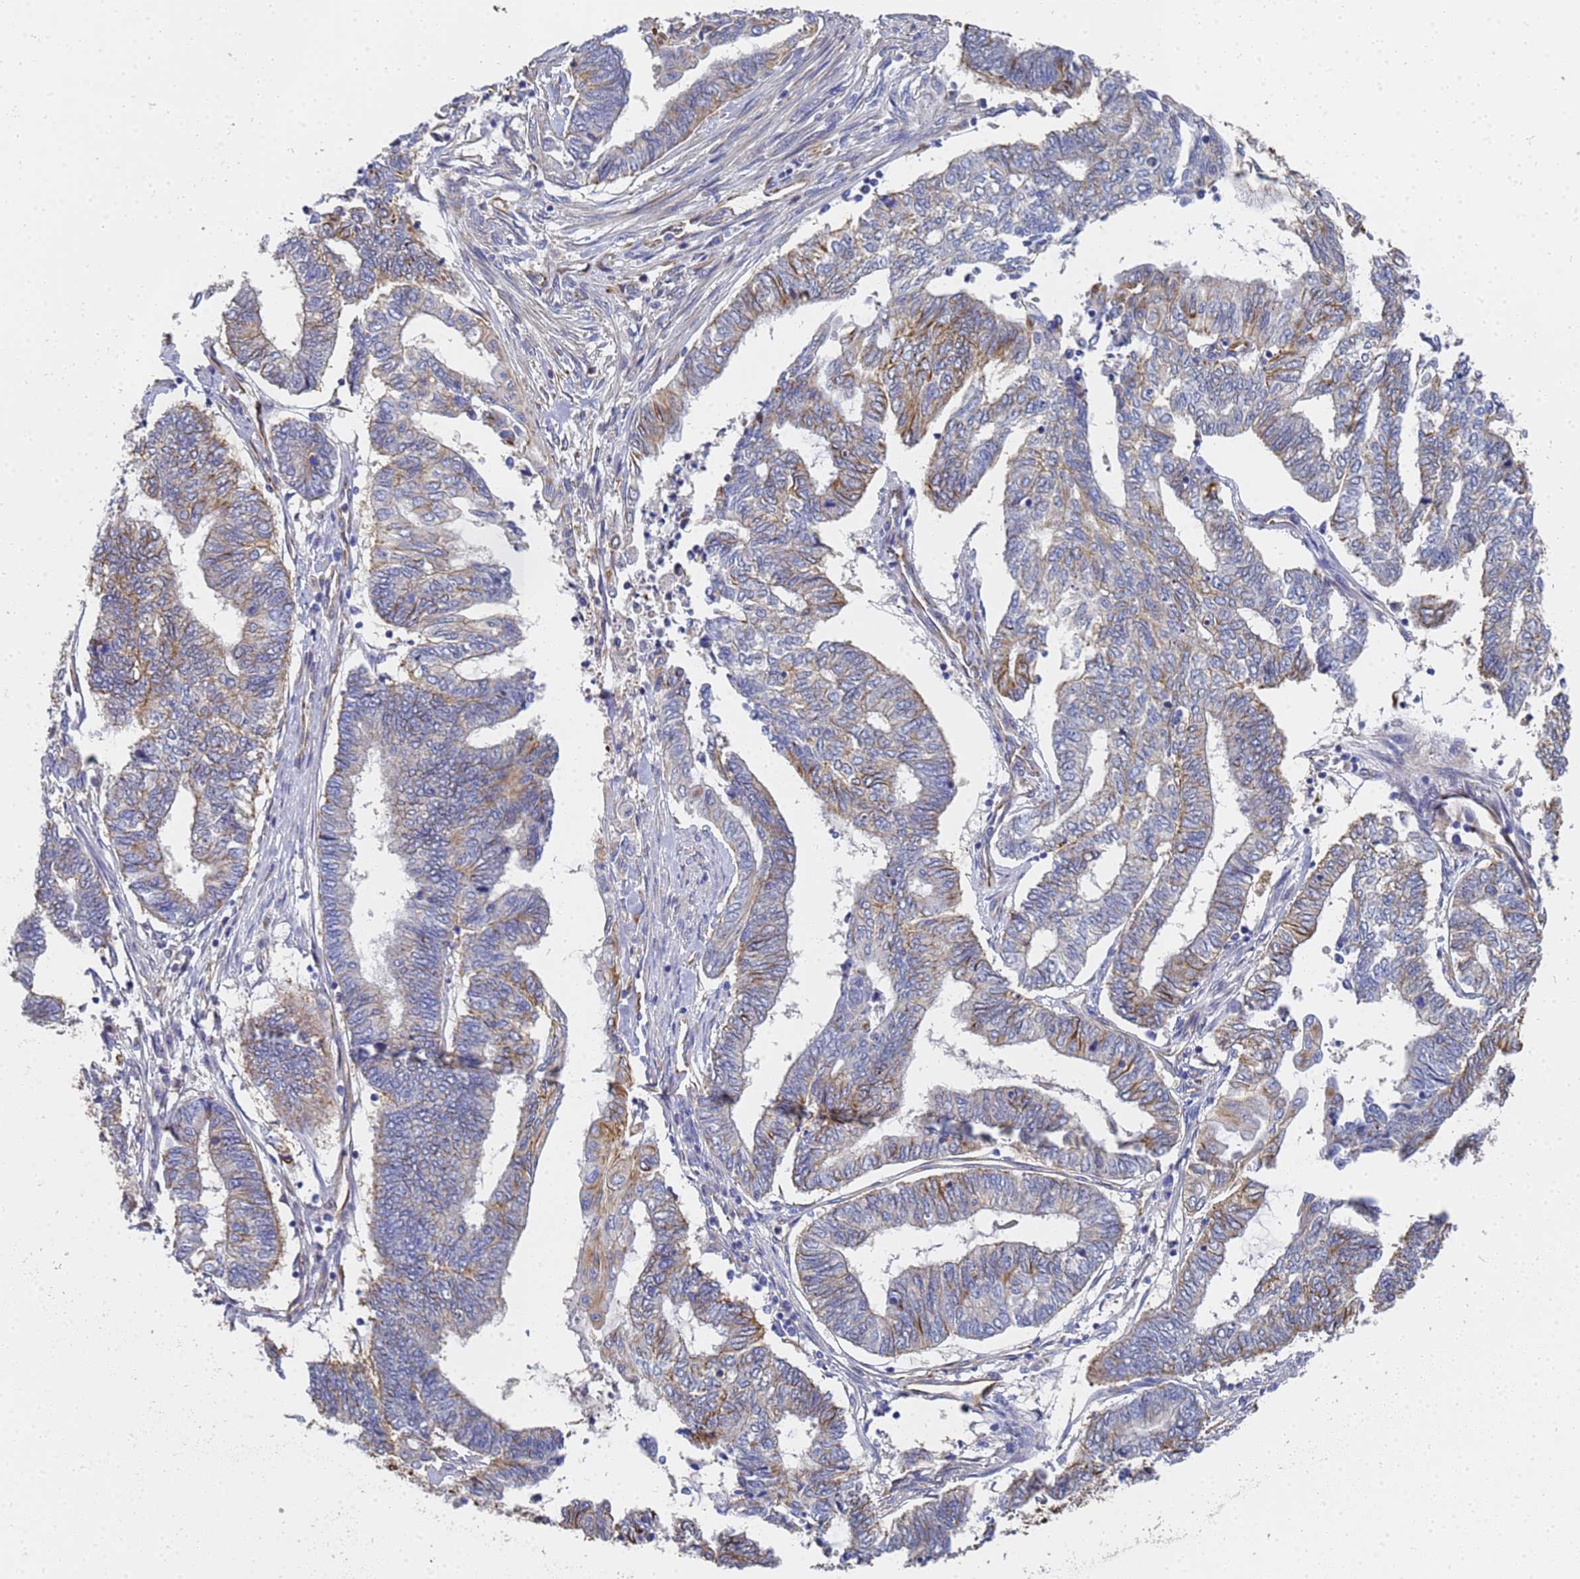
{"staining": {"intensity": "moderate", "quantity": "<25%", "location": "cytoplasmic/membranous"}, "tissue": "endometrial cancer", "cell_type": "Tumor cells", "image_type": "cancer", "snomed": [{"axis": "morphology", "description": "Adenocarcinoma, NOS"}, {"axis": "topography", "description": "Uterus"}, {"axis": "topography", "description": "Endometrium"}], "caption": "IHC of endometrial cancer (adenocarcinoma) displays low levels of moderate cytoplasmic/membranous expression in approximately <25% of tumor cells.", "gene": "SYT13", "patient": {"sex": "female", "age": 70}}